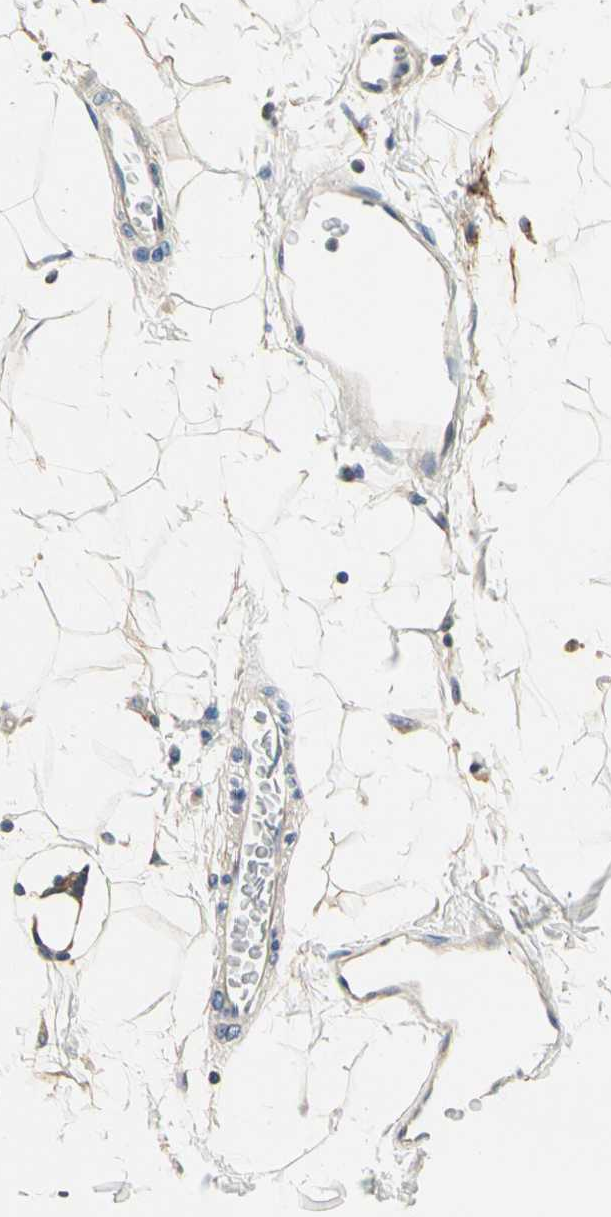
{"staining": {"intensity": "weak", "quantity": ">75%", "location": "cytoplasmic/membranous"}, "tissue": "adipose tissue", "cell_type": "Adipocytes", "image_type": "normal", "snomed": [{"axis": "morphology", "description": "Normal tissue, NOS"}, {"axis": "topography", "description": "Soft tissue"}], "caption": "Brown immunohistochemical staining in normal adipose tissue shows weak cytoplasmic/membranous expression in approximately >75% of adipocytes. (Stains: DAB in brown, nuclei in blue, Microscopy: brightfield microscopy at high magnification).", "gene": "TGFBR3", "patient": {"sex": "male", "age": 72}}